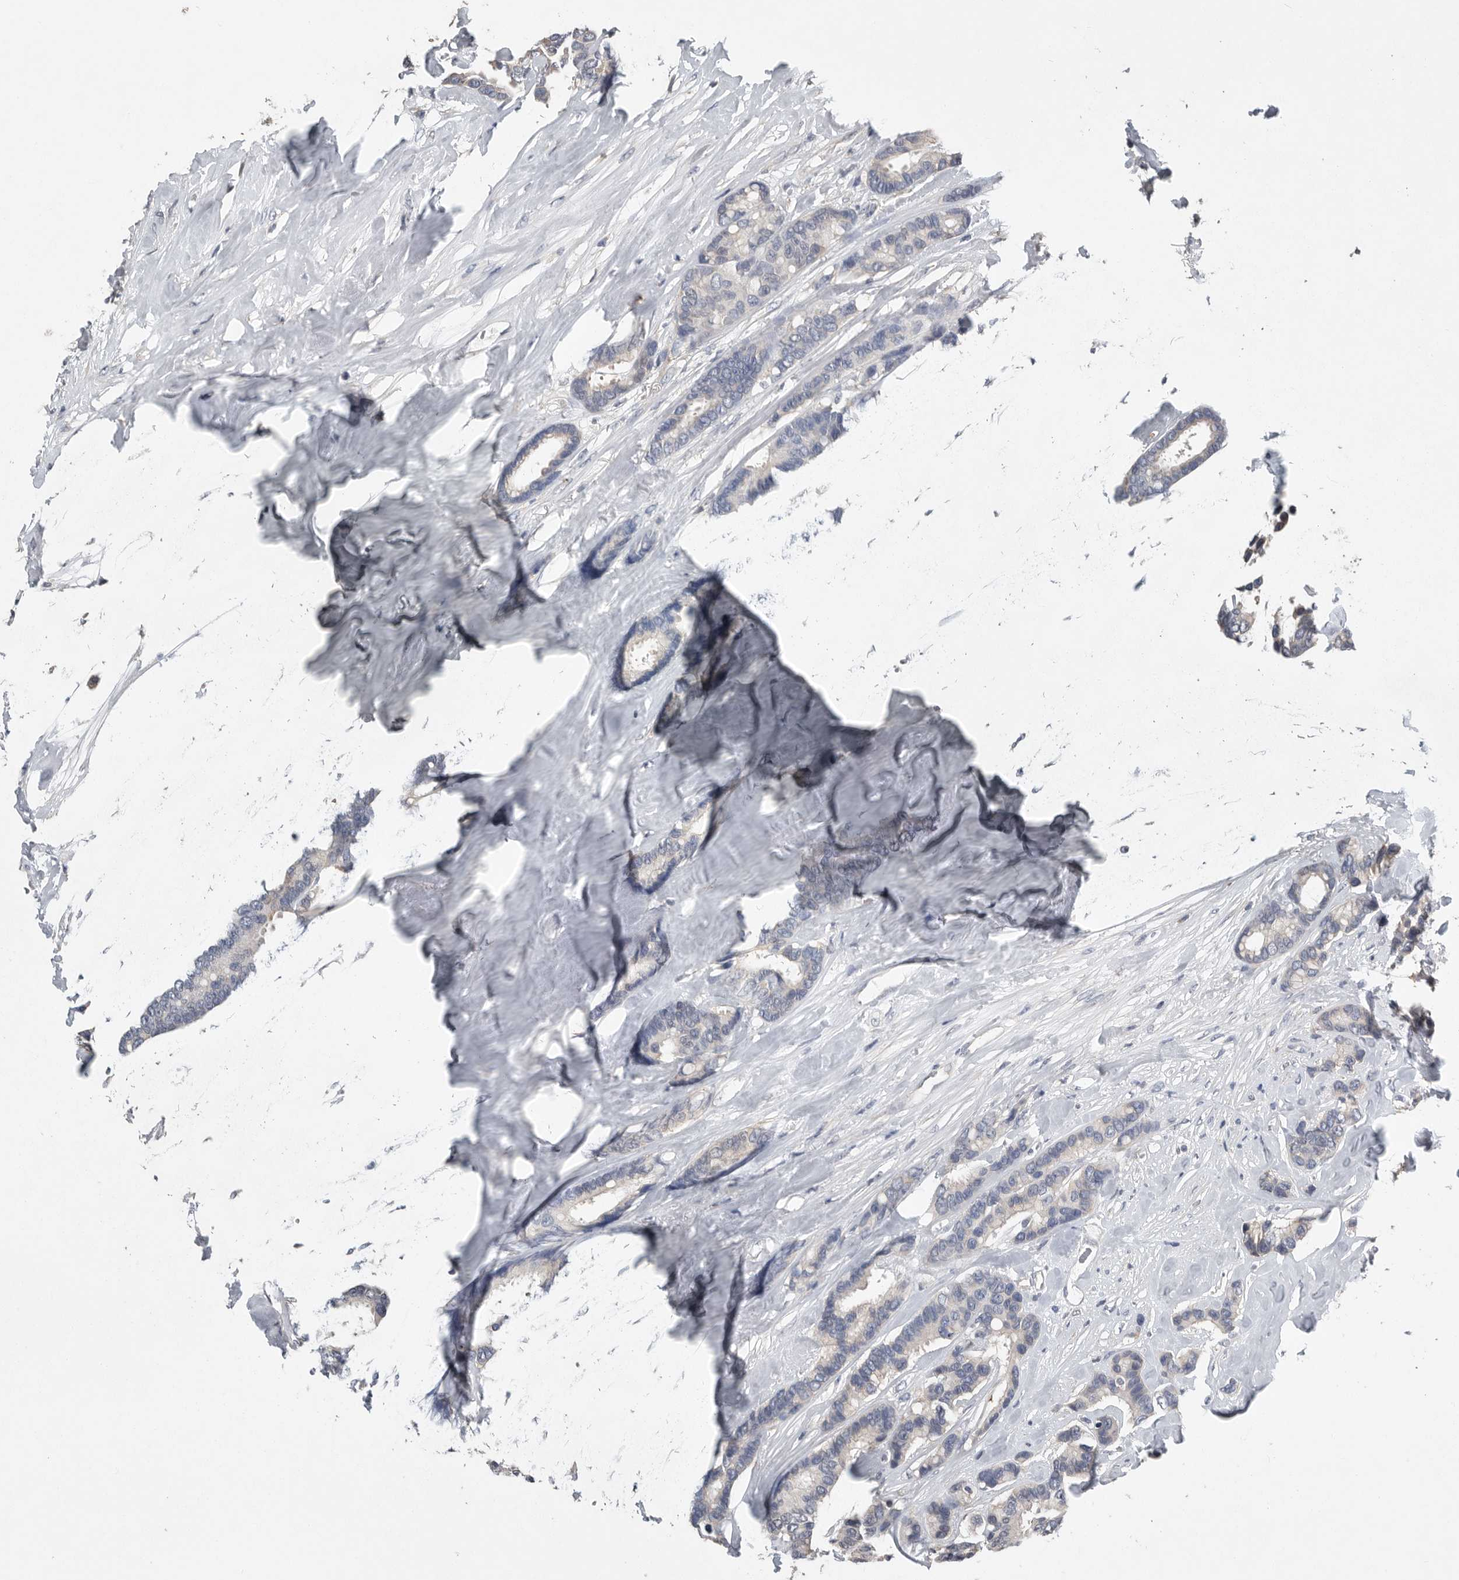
{"staining": {"intensity": "negative", "quantity": "none", "location": "none"}, "tissue": "breast cancer", "cell_type": "Tumor cells", "image_type": "cancer", "snomed": [{"axis": "morphology", "description": "Duct carcinoma"}, {"axis": "topography", "description": "Breast"}], "caption": "An image of human intraductal carcinoma (breast) is negative for staining in tumor cells. (DAB immunohistochemistry visualized using brightfield microscopy, high magnification).", "gene": "PDCD4", "patient": {"sex": "female", "age": 87}}